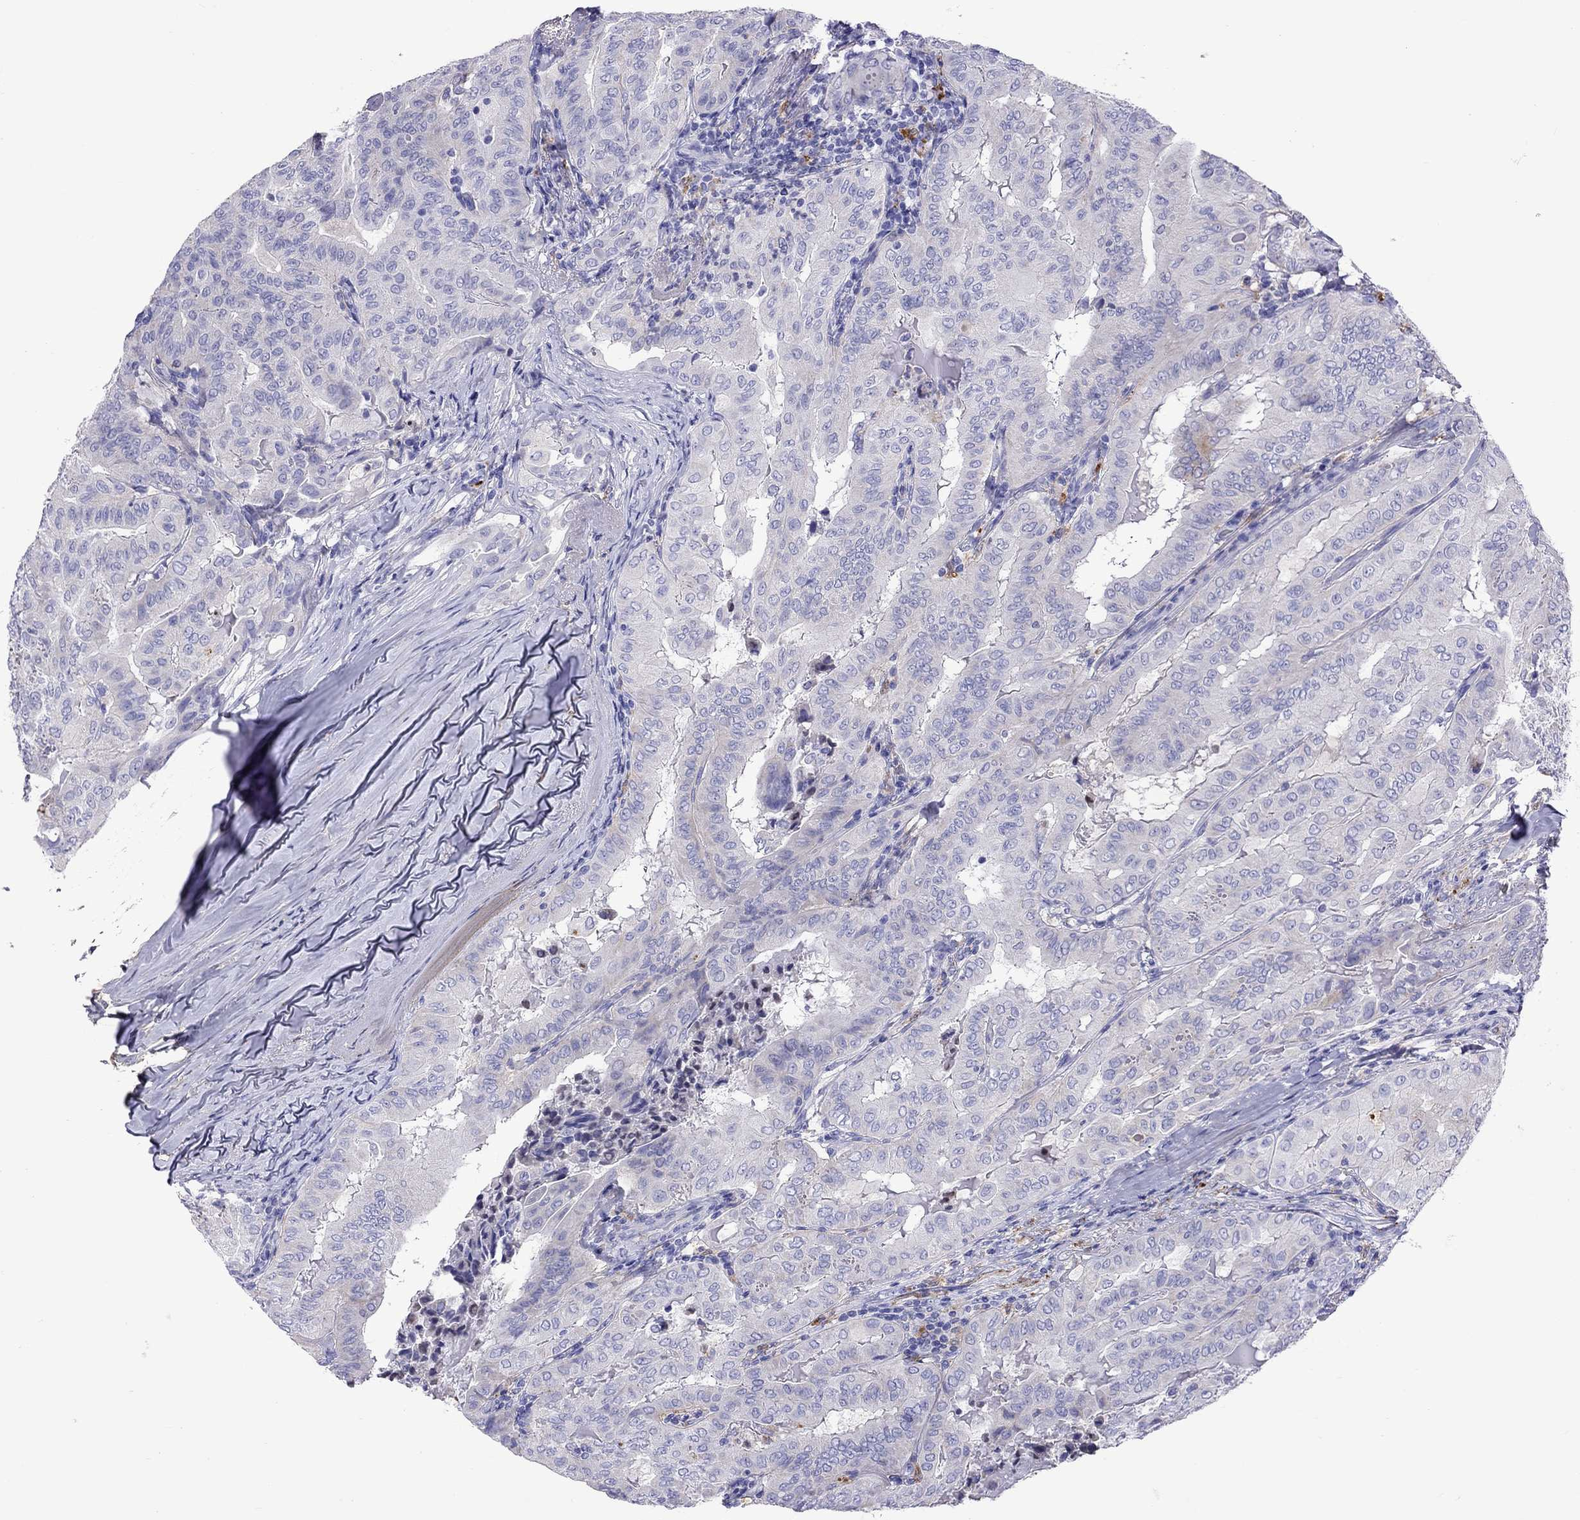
{"staining": {"intensity": "moderate", "quantity": "<25%", "location": "cytoplasmic/membranous"}, "tissue": "thyroid cancer", "cell_type": "Tumor cells", "image_type": "cancer", "snomed": [{"axis": "morphology", "description": "Papillary adenocarcinoma, NOS"}, {"axis": "topography", "description": "Thyroid gland"}], "caption": "A brown stain highlights moderate cytoplasmic/membranous staining of a protein in human thyroid cancer (papillary adenocarcinoma) tumor cells.", "gene": "SERPINA3", "patient": {"sex": "female", "age": 68}}